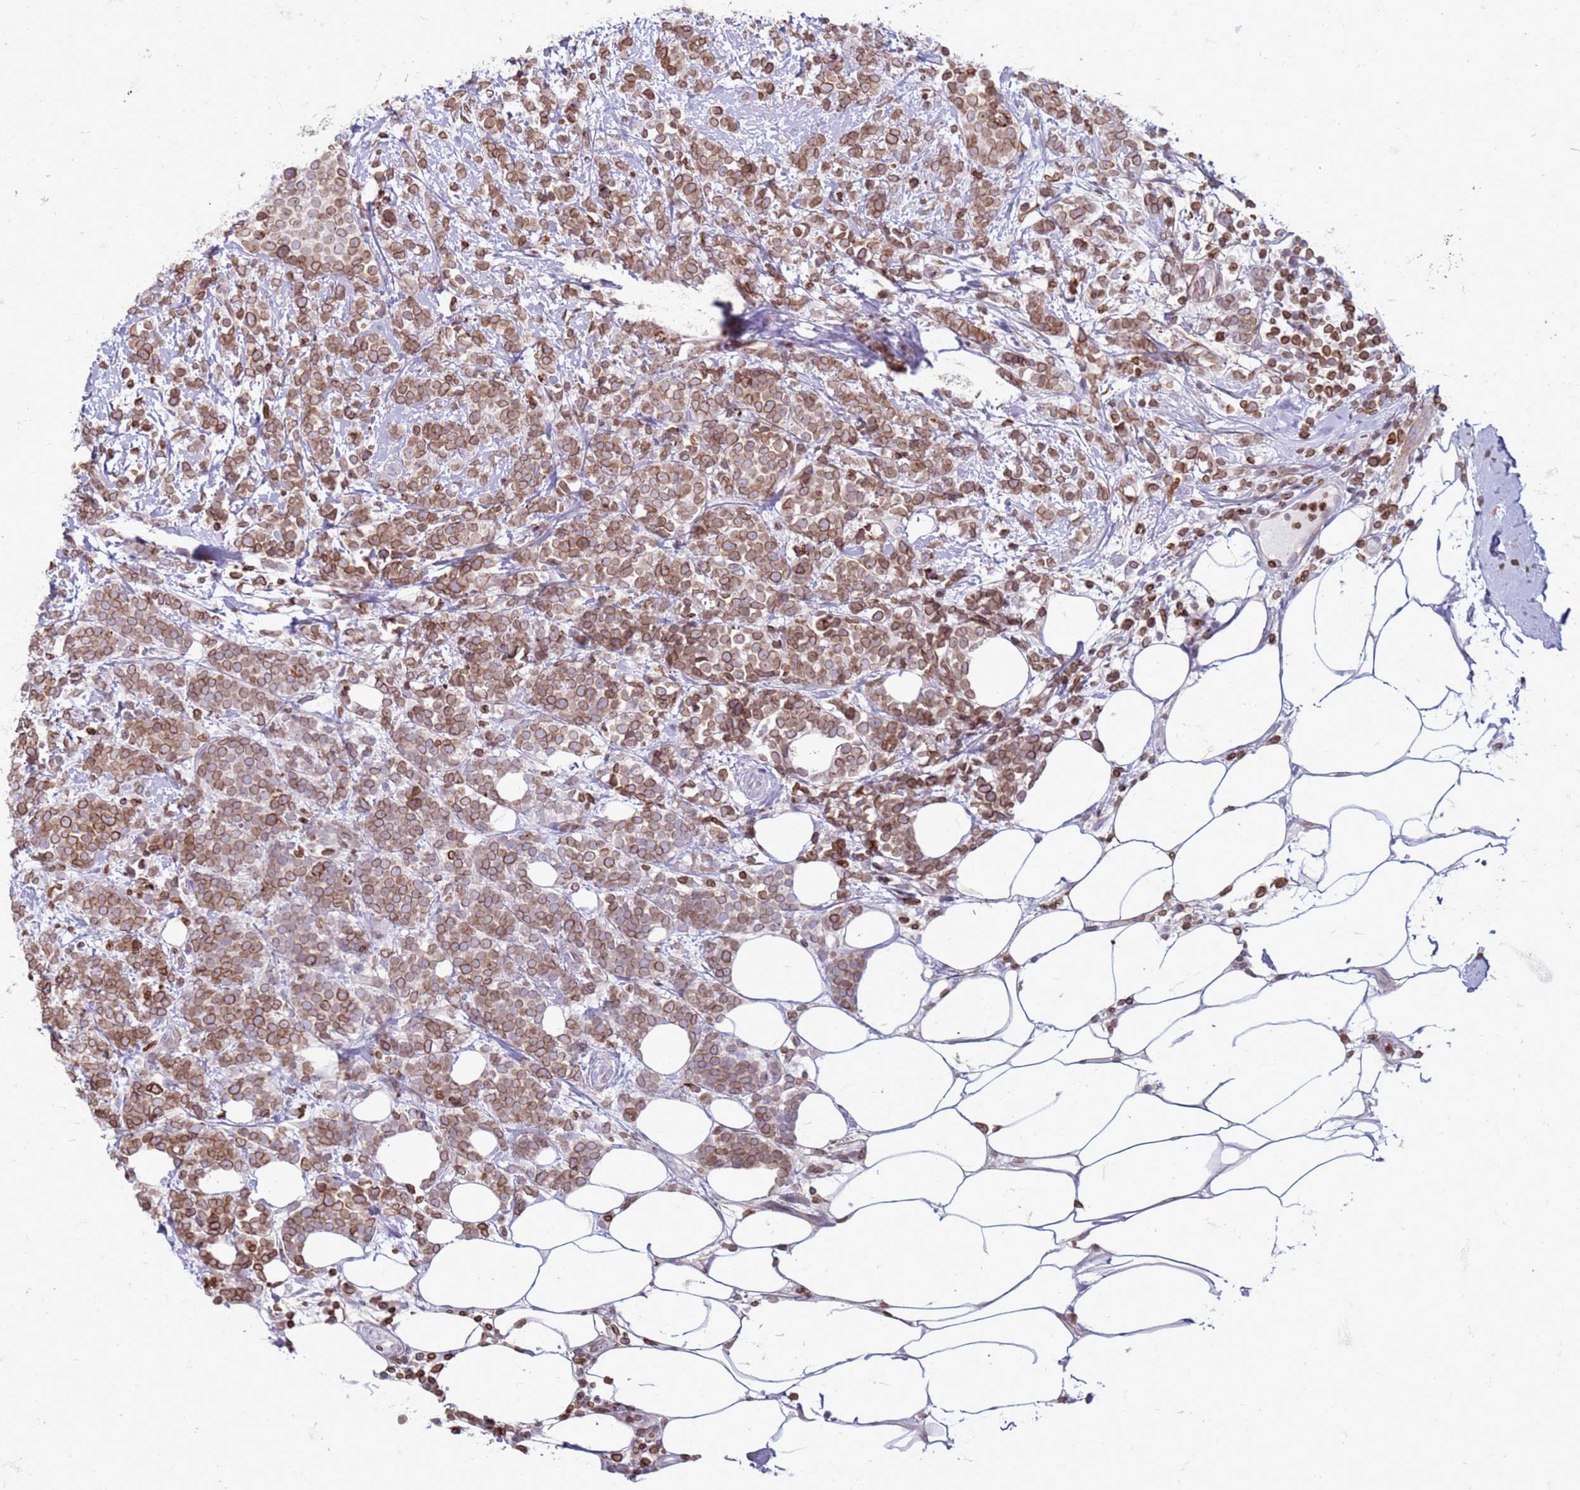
{"staining": {"intensity": "moderate", "quantity": ">75%", "location": "cytoplasmic/membranous,nuclear"}, "tissue": "breast cancer", "cell_type": "Tumor cells", "image_type": "cancer", "snomed": [{"axis": "morphology", "description": "Lobular carcinoma"}, {"axis": "topography", "description": "Breast"}], "caption": "Immunohistochemical staining of breast cancer (lobular carcinoma) demonstrates medium levels of moderate cytoplasmic/membranous and nuclear staining in approximately >75% of tumor cells.", "gene": "METTL25B", "patient": {"sex": "female", "age": 58}}